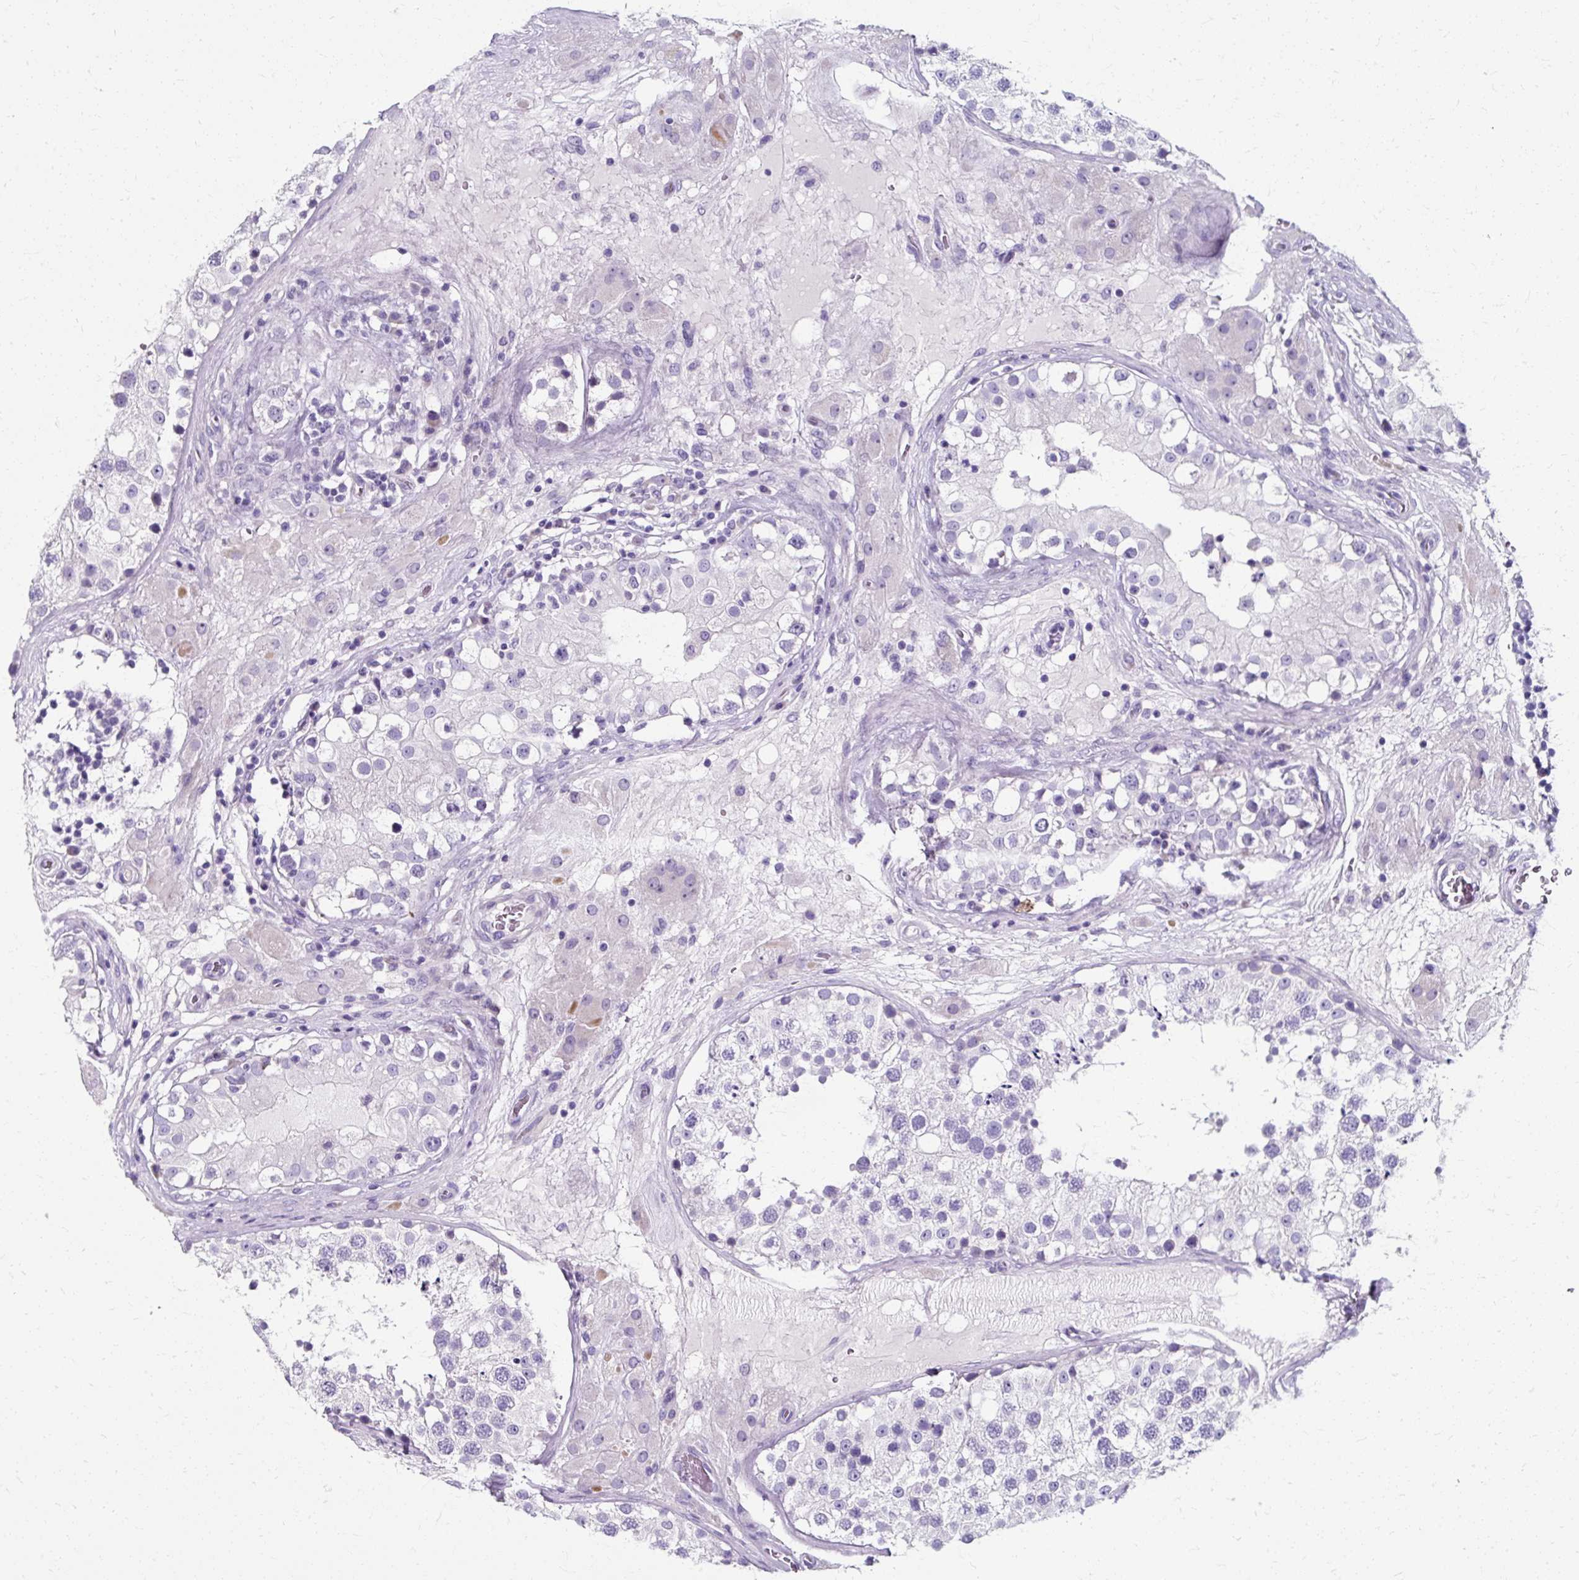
{"staining": {"intensity": "negative", "quantity": "none", "location": "none"}, "tissue": "testis", "cell_type": "Cells in seminiferous ducts", "image_type": "normal", "snomed": [{"axis": "morphology", "description": "Normal tissue, NOS"}, {"axis": "topography", "description": "Testis"}], "caption": "IHC histopathology image of benign human testis stained for a protein (brown), which displays no expression in cells in seminiferous ducts.", "gene": "ZNF555", "patient": {"sex": "male", "age": 26}}